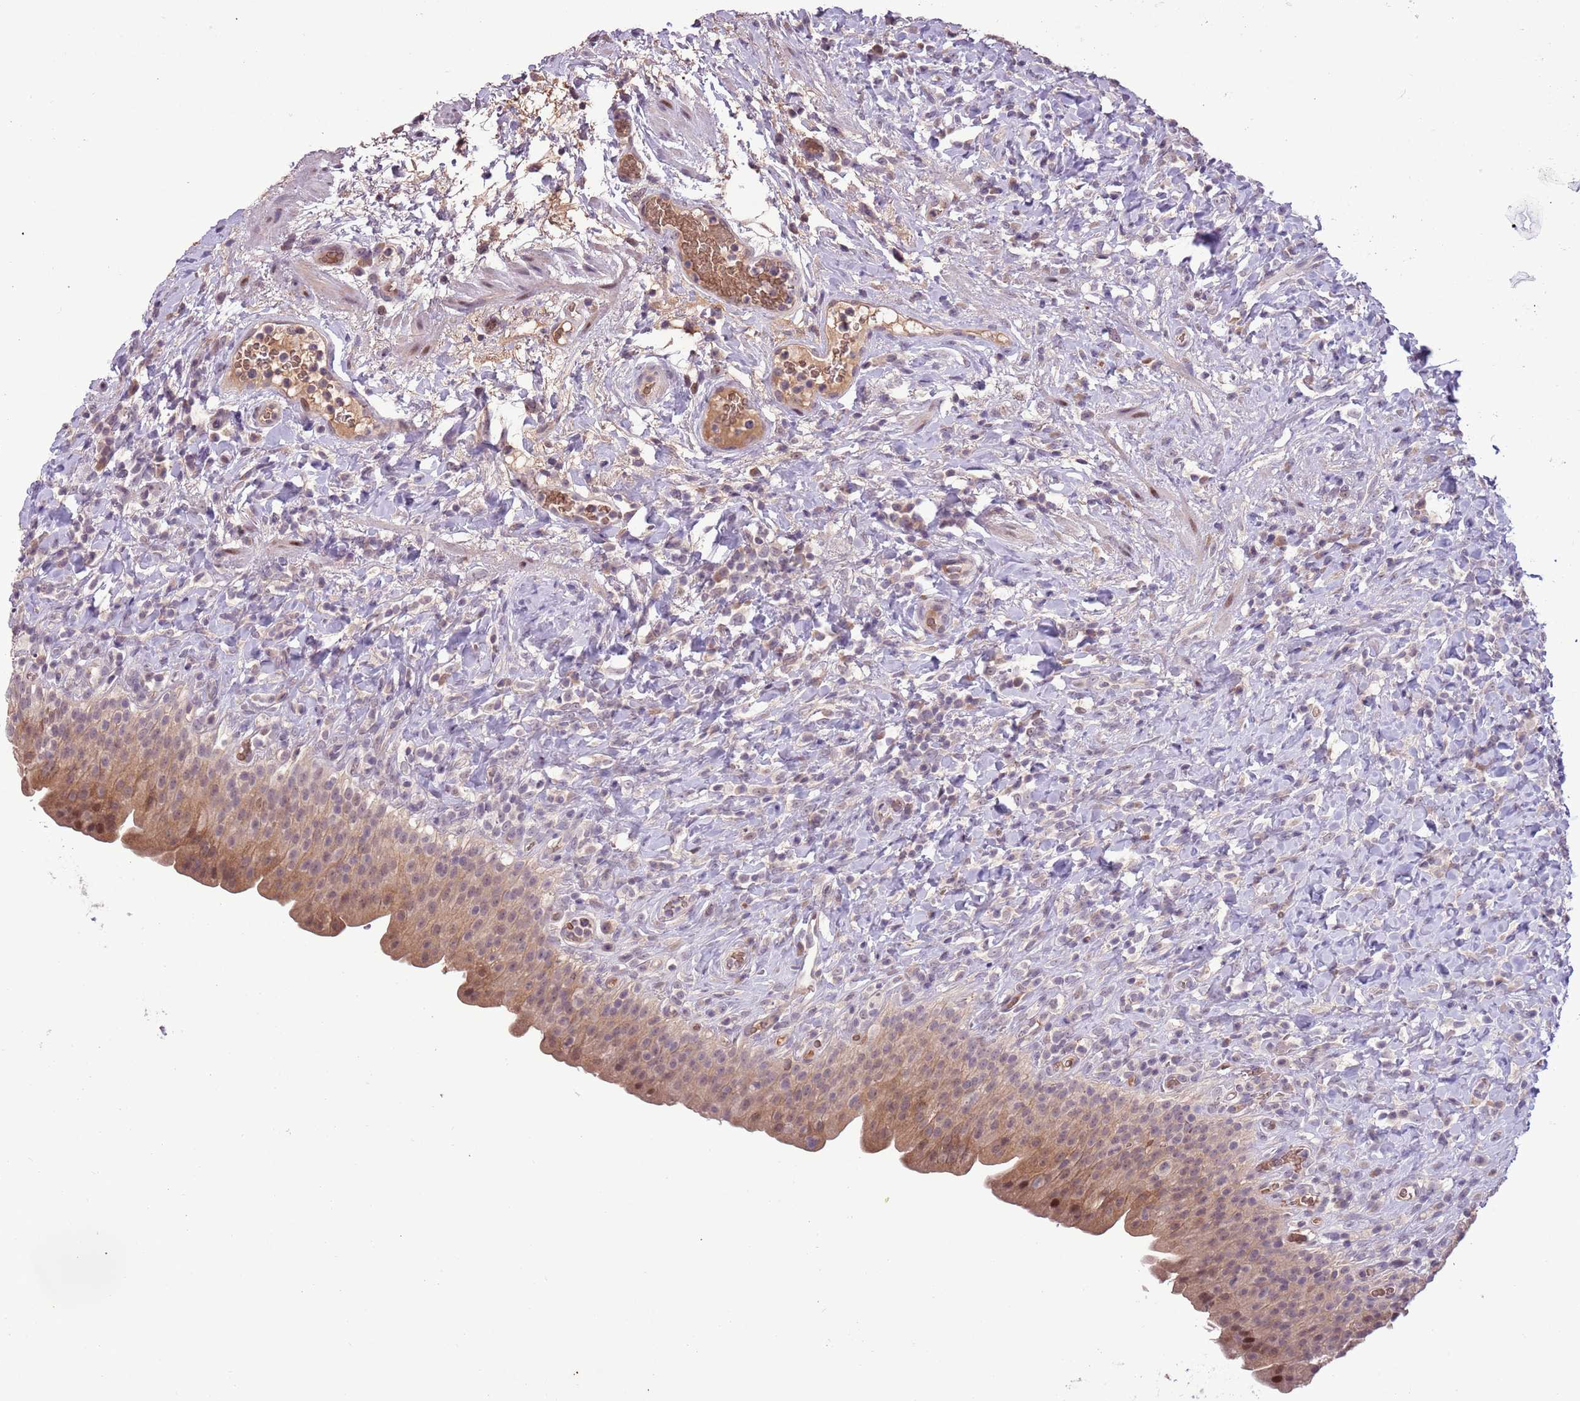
{"staining": {"intensity": "moderate", "quantity": ">75%", "location": "cytoplasmic/membranous"}, "tissue": "urinary bladder", "cell_type": "Urothelial cells", "image_type": "normal", "snomed": [{"axis": "morphology", "description": "Normal tissue, NOS"}, {"axis": "morphology", "description": "Inflammation, NOS"}, {"axis": "topography", "description": "Urinary bladder"}], "caption": "Protein expression analysis of unremarkable urinary bladder displays moderate cytoplasmic/membranous positivity in approximately >75% of urothelial cells. The protein is shown in brown color, while the nuclei are stained blue.", "gene": "SHROOM3", "patient": {"sex": "male", "age": 64}}